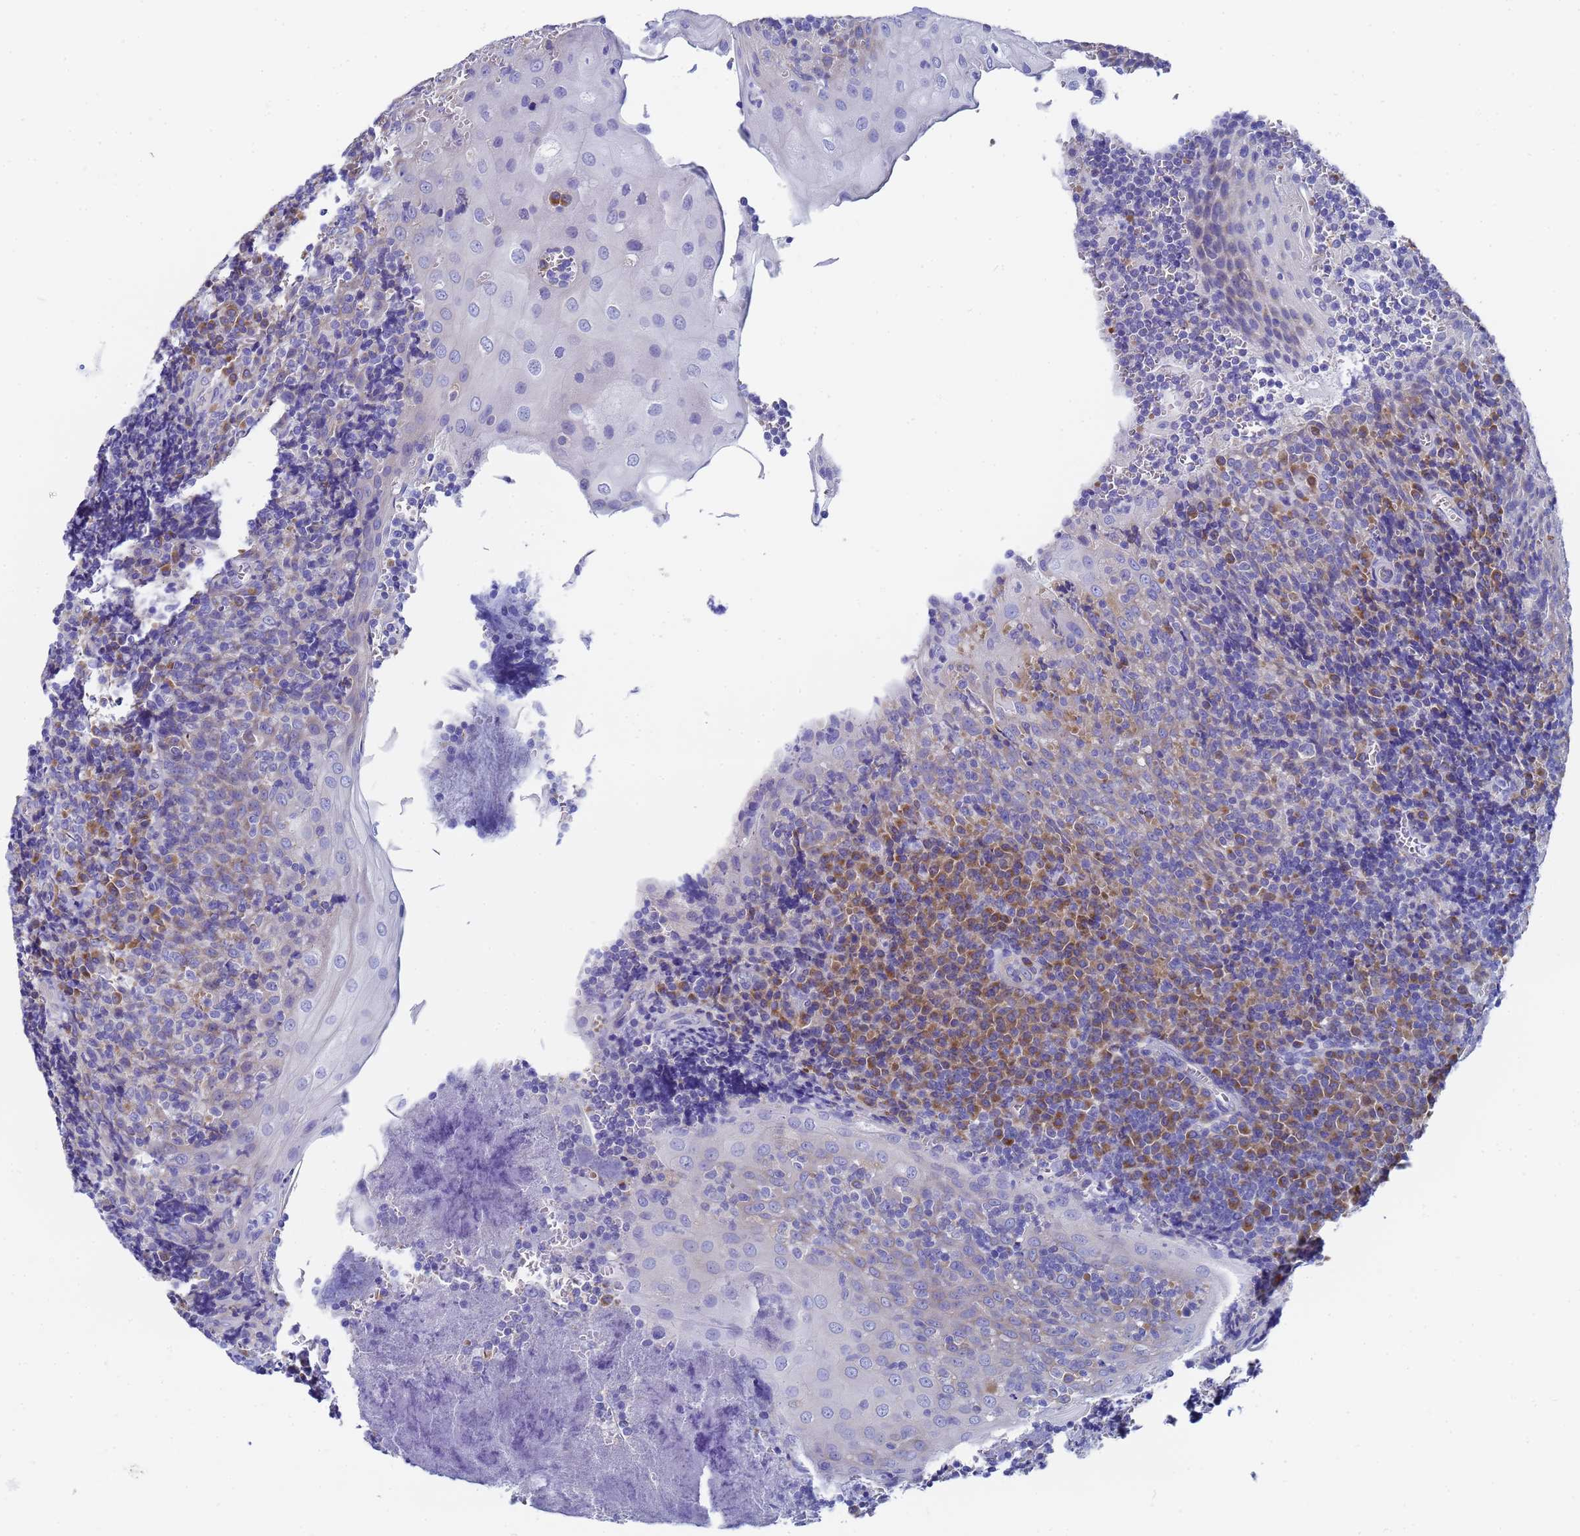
{"staining": {"intensity": "negative", "quantity": "none", "location": "none"}, "tissue": "tonsil", "cell_type": "Germinal center cells", "image_type": "normal", "snomed": [{"axis": "morphology", "description": "Normal tissue, NOS"}, {"axis": "topography", "description": "Tonsil"}], "caption": "IHC image of normal human tonsil stained for a protein (brown), which exhibits no positivity in germinal center cells.", "gene": "TM4SF4", "patient": {"sex": "male", "age": 27}}